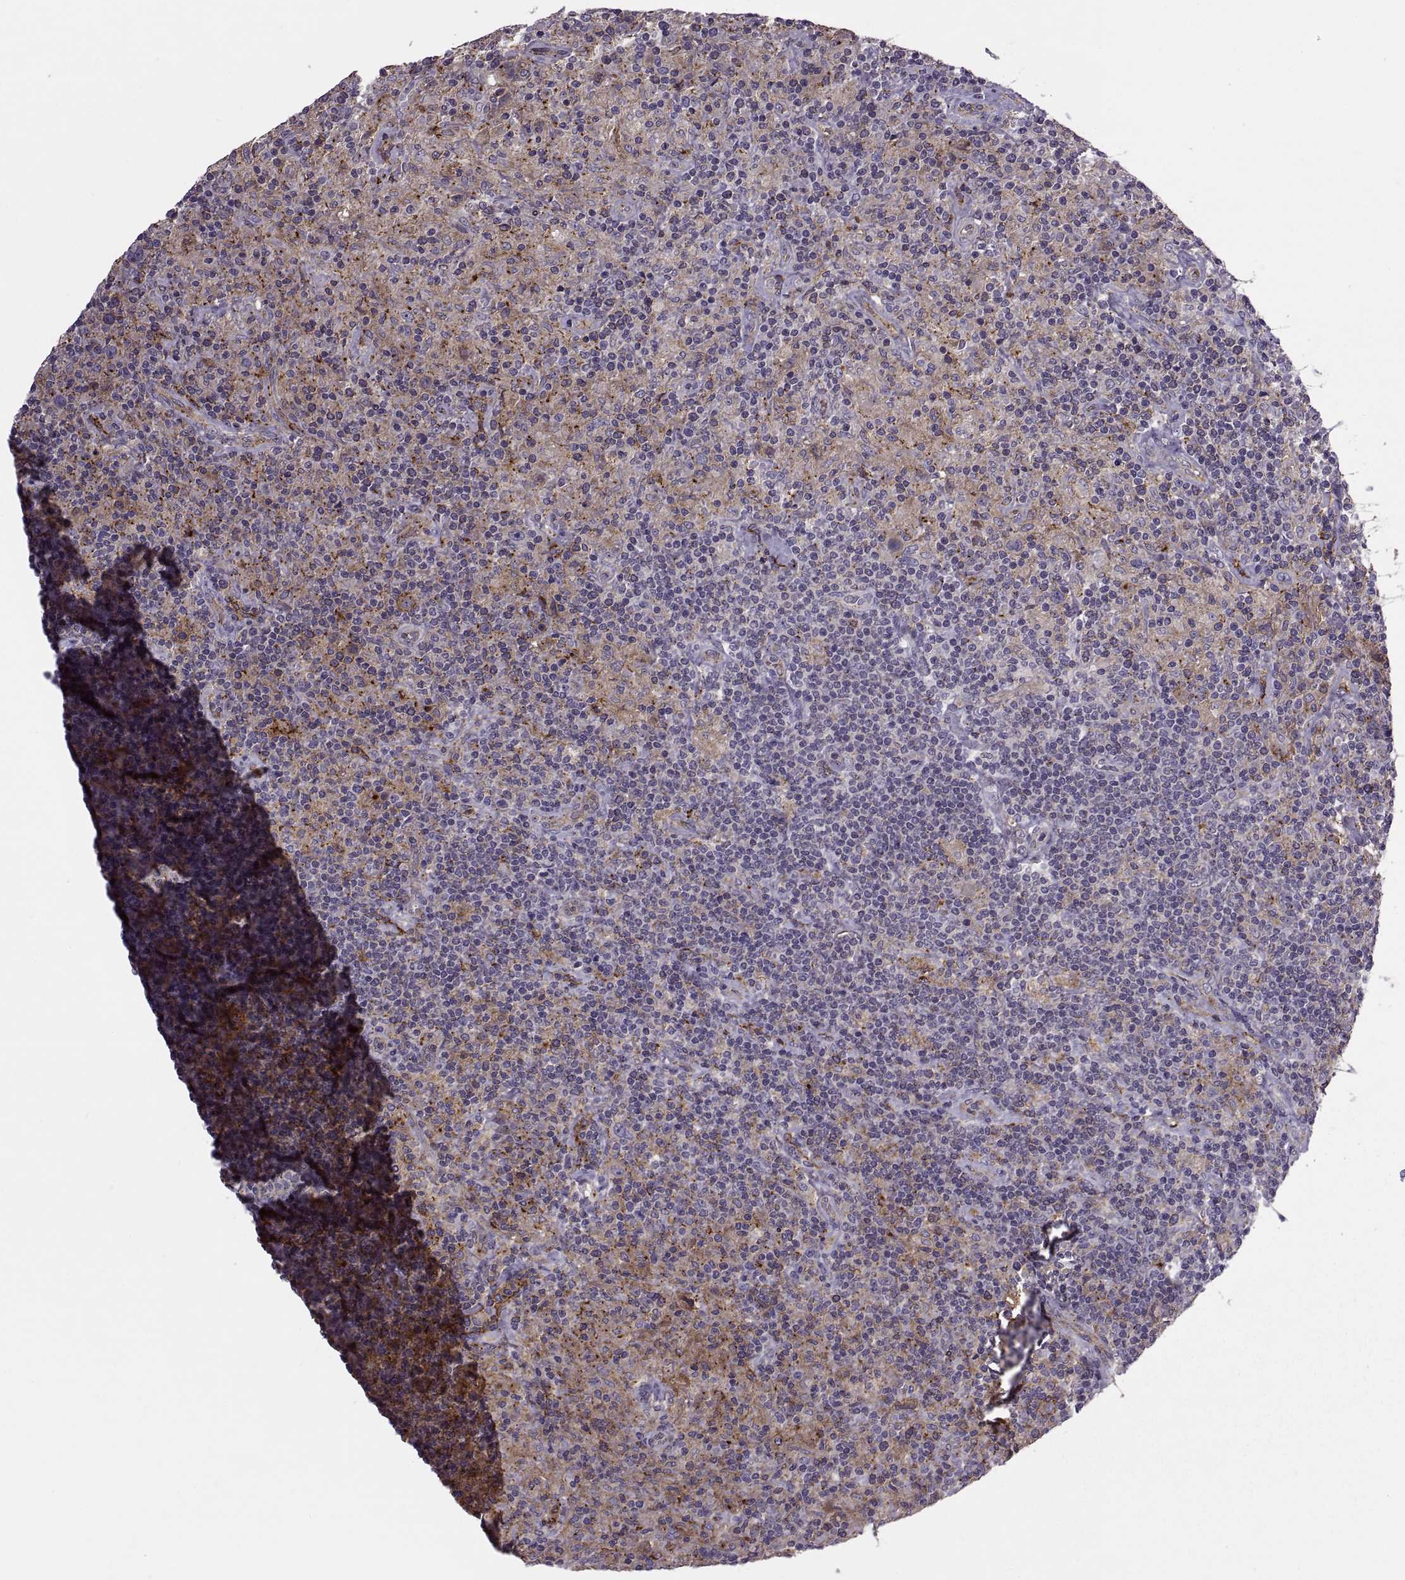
{"staining": {"intensity": "negative", "quantity": "none", "location": "none"}, "tissue": "lymphoma", "cell_type": "Tumor cells", "image_type": "cancer", "snomed": [{"axis": "morphology", "description": "Hodgkin's disease, NOS"}, {"axis": "topography", "description": "Lymph node"}], "caption": "This is a image of immunohistochemistry (IHC) staining of Hodgkin's disease, which shows no staining in tumor cells.", "gene": "RALB", "patient": {"sex": "male", "age": 70}}